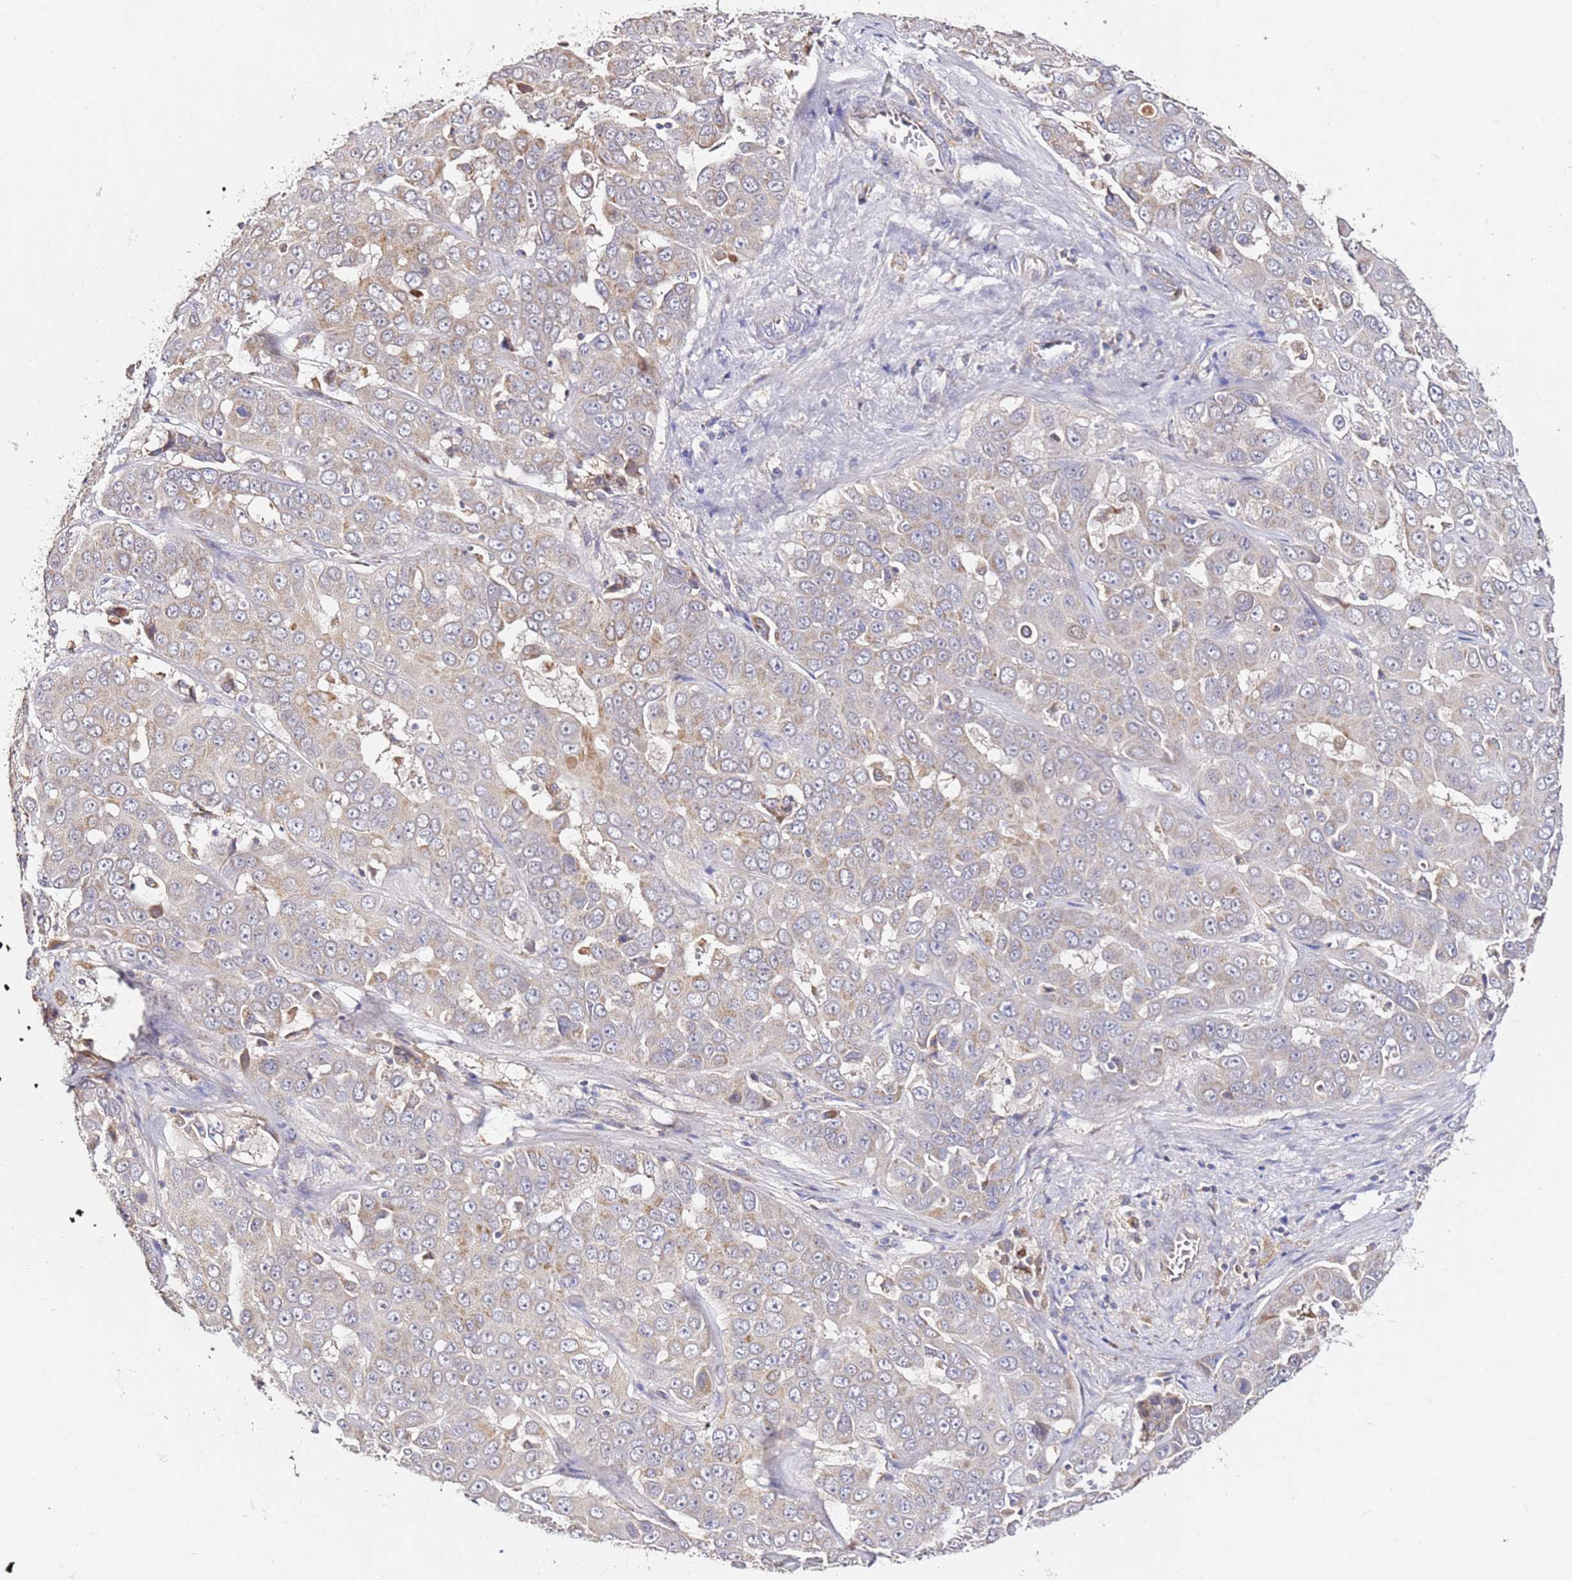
{"staining": {"intensity": "weak", "quantity": "<25%", "location": "cytoplasmic/membranous"}, "tissue": "liver cancer", "cell_type": "Tumor cells", "image_type": "cancer", "snomed": [{"axis": "morphology", "description": "Cholangiocarcinoma"}, {"axis": "topography", "description": "Liver"}], "caption": "Tumor cells show no significant protein expression in cholangiocarcinoma (liver).", "gene": "OR2B11", "patient": {"sex": "female", "age": 52}}